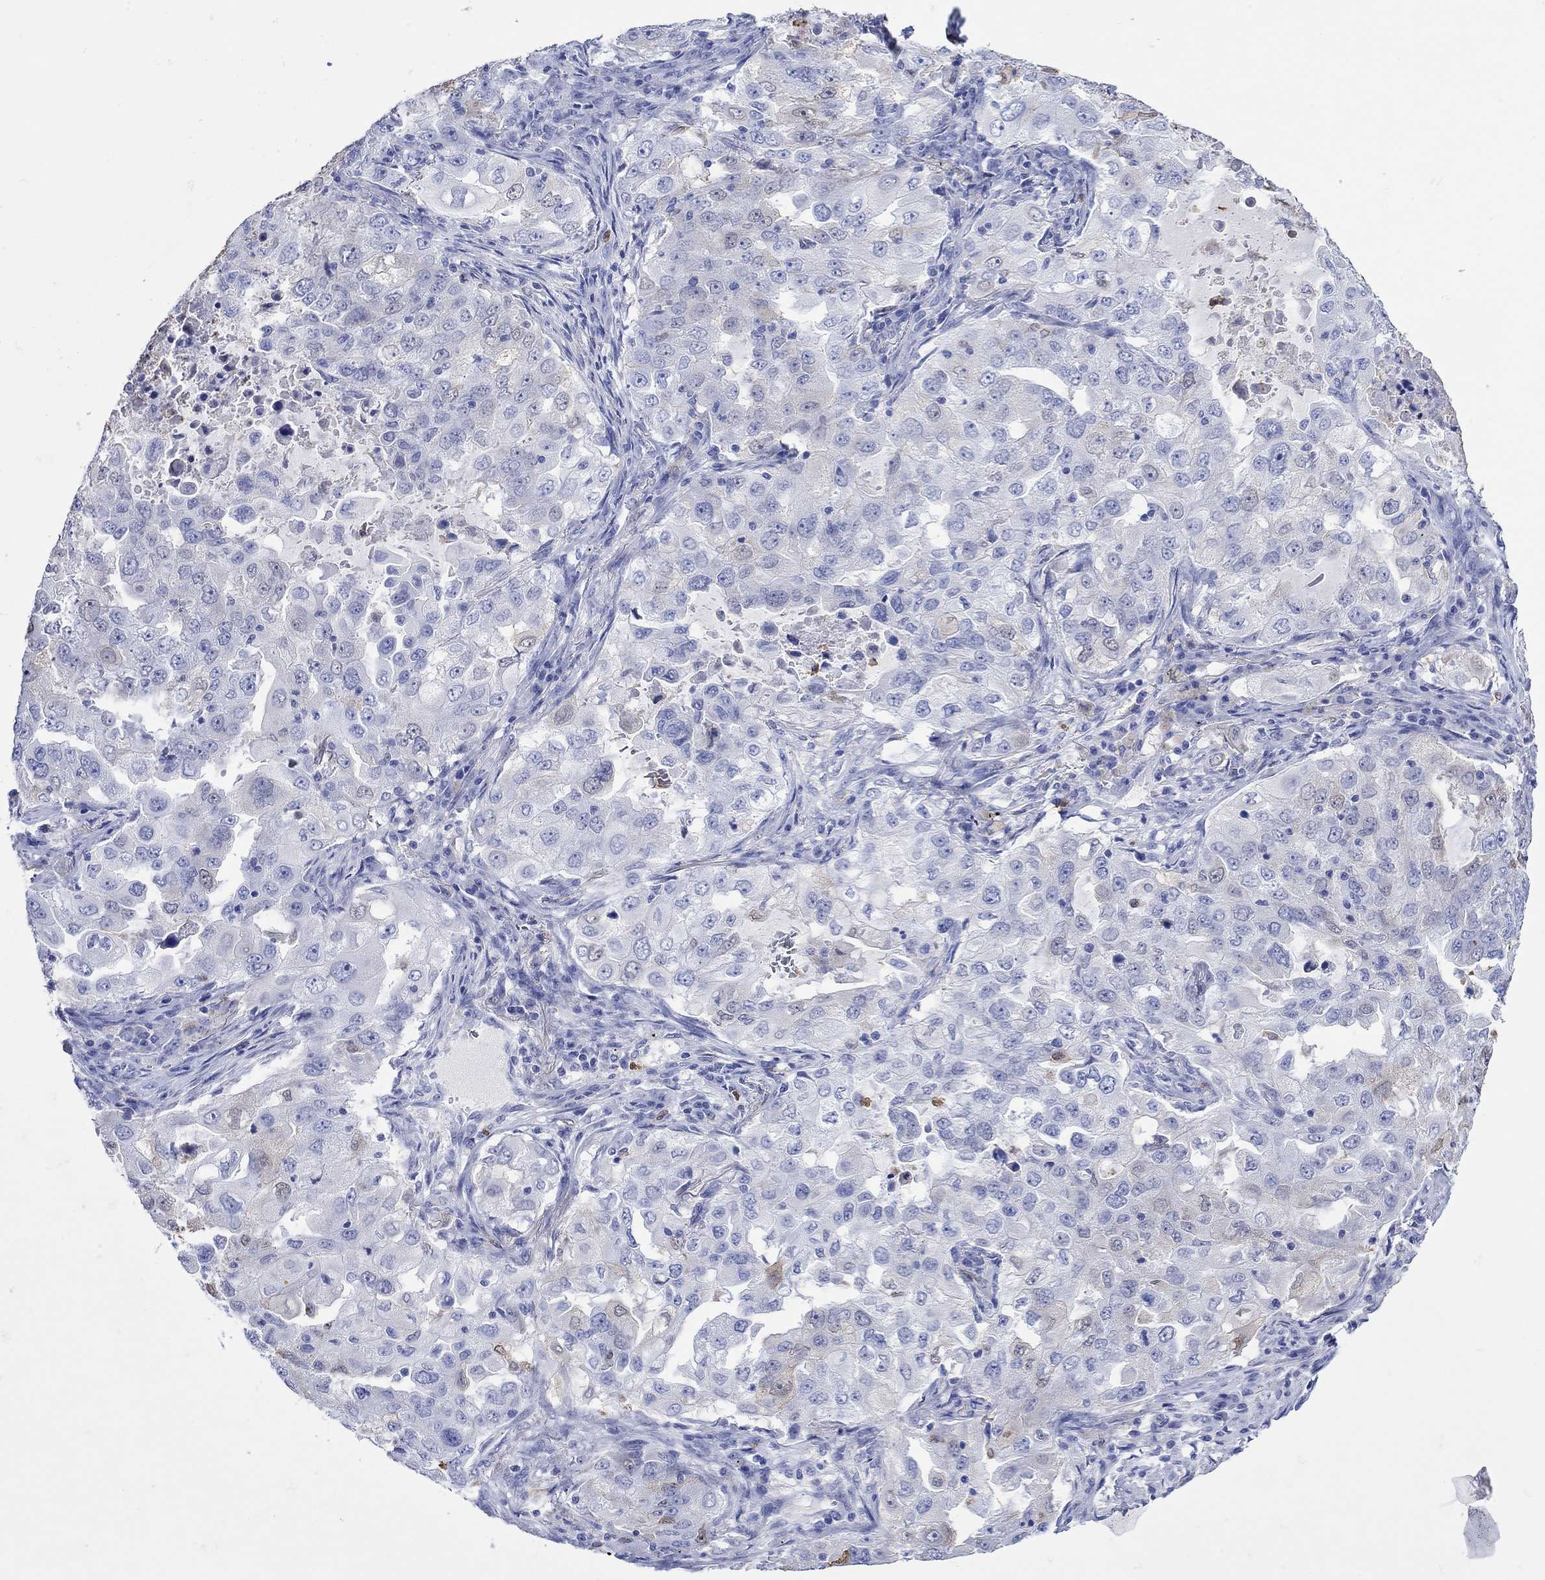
{"staining": {"intensity": "negative", "quantity": "none", "location": "none"}, "tissue": "lung cancer", "cell_type": "Tumor cells", "image_type": "cancer", "snomed": [{"axis": "morphology", "description": "Adenocarcinoma, NOS"}, {"axis": "topography", "description": "Lung"}], "caption": "DAB (3,3'-diaminobenzidine) immunohistochemical staining of human lung cancer demonstrates no significant expression in tumor cells.", "gene": "LINGO3", "patient": {"sex": "female", "age": 61}}